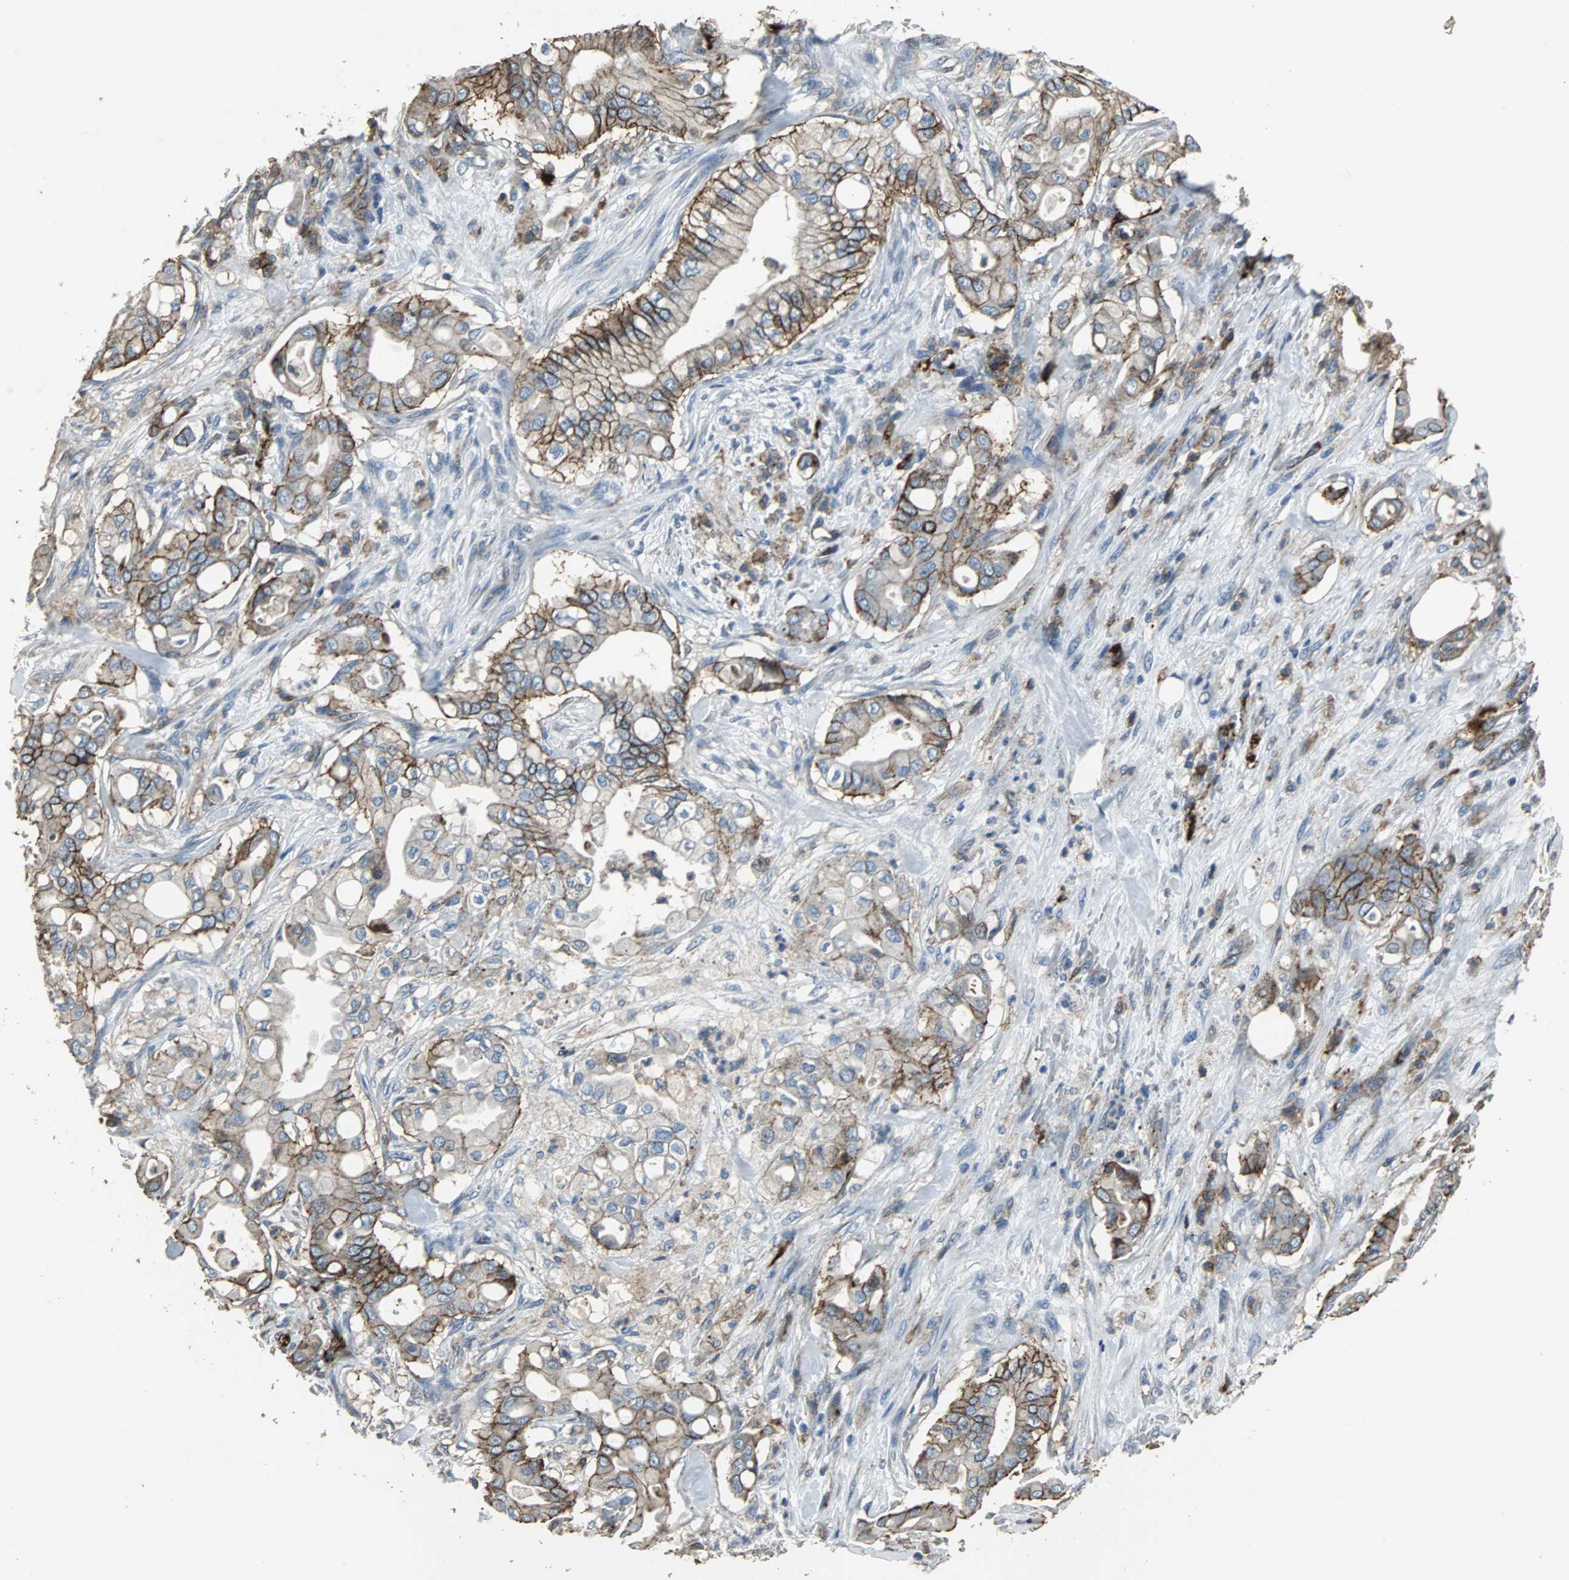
{"staining": {"intensity": "moderate", "quantity": ">75%", "location": "cytoplasmic/membranous"}, "tissue": "liver cancer", "cell_type": "Tumor cells", "image_type": "cancer", "snomed": [{"axis": "morphology", "description": "Cholangiocarcinoma"}, {"axis": "topography", "description": "Liver"}], "caption": "Human liver cholangiocarcinoma stained with a protein marker exhibits moderate staining in tumor cells.", "gene": "F11R", "patient": {"sex": "female", "age": 68}}